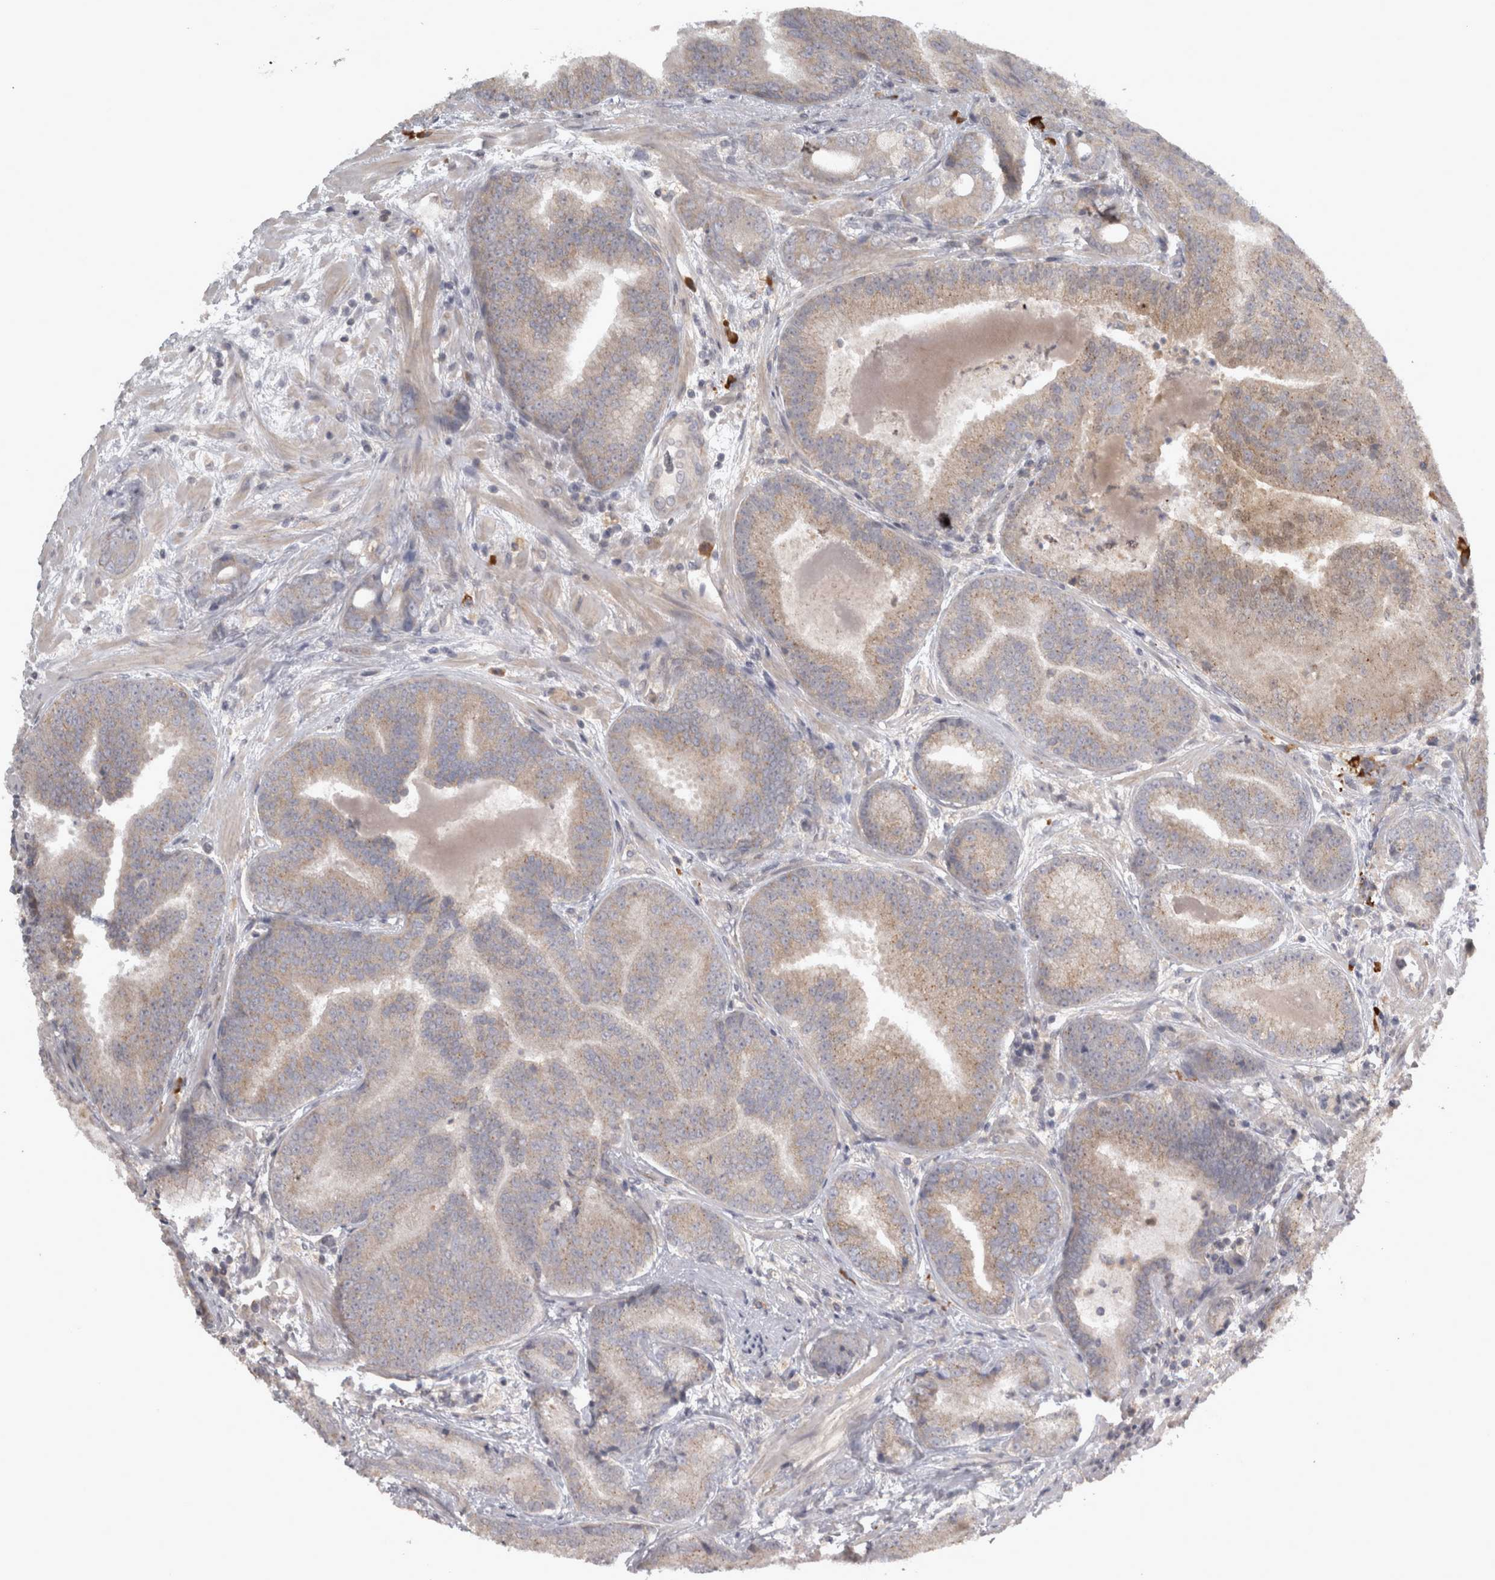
{"staining": {"intensity": "weak", "quantity": ">75%", "location": "cytoplasmic/membranous"}, "tissue": "prostate cancer", "cell_type": "Tumor cells", "image_type": "cancer", "snomed": [{"axis": "morphology", "description": "Adenocarcinoma, High grade"}, {"axis": "topography", "description": "Prostate"}], "caption": "Protein expression analysis of prostate adenocarcinoma (high-grade) reveals weak cytoplasmic/membranous staining in about >75% of tumor cells. (IHC, brightfield microscopy, high magnification).", "gene": "SLCO5A1", "patient": {"sex": "male", "age": 55}}